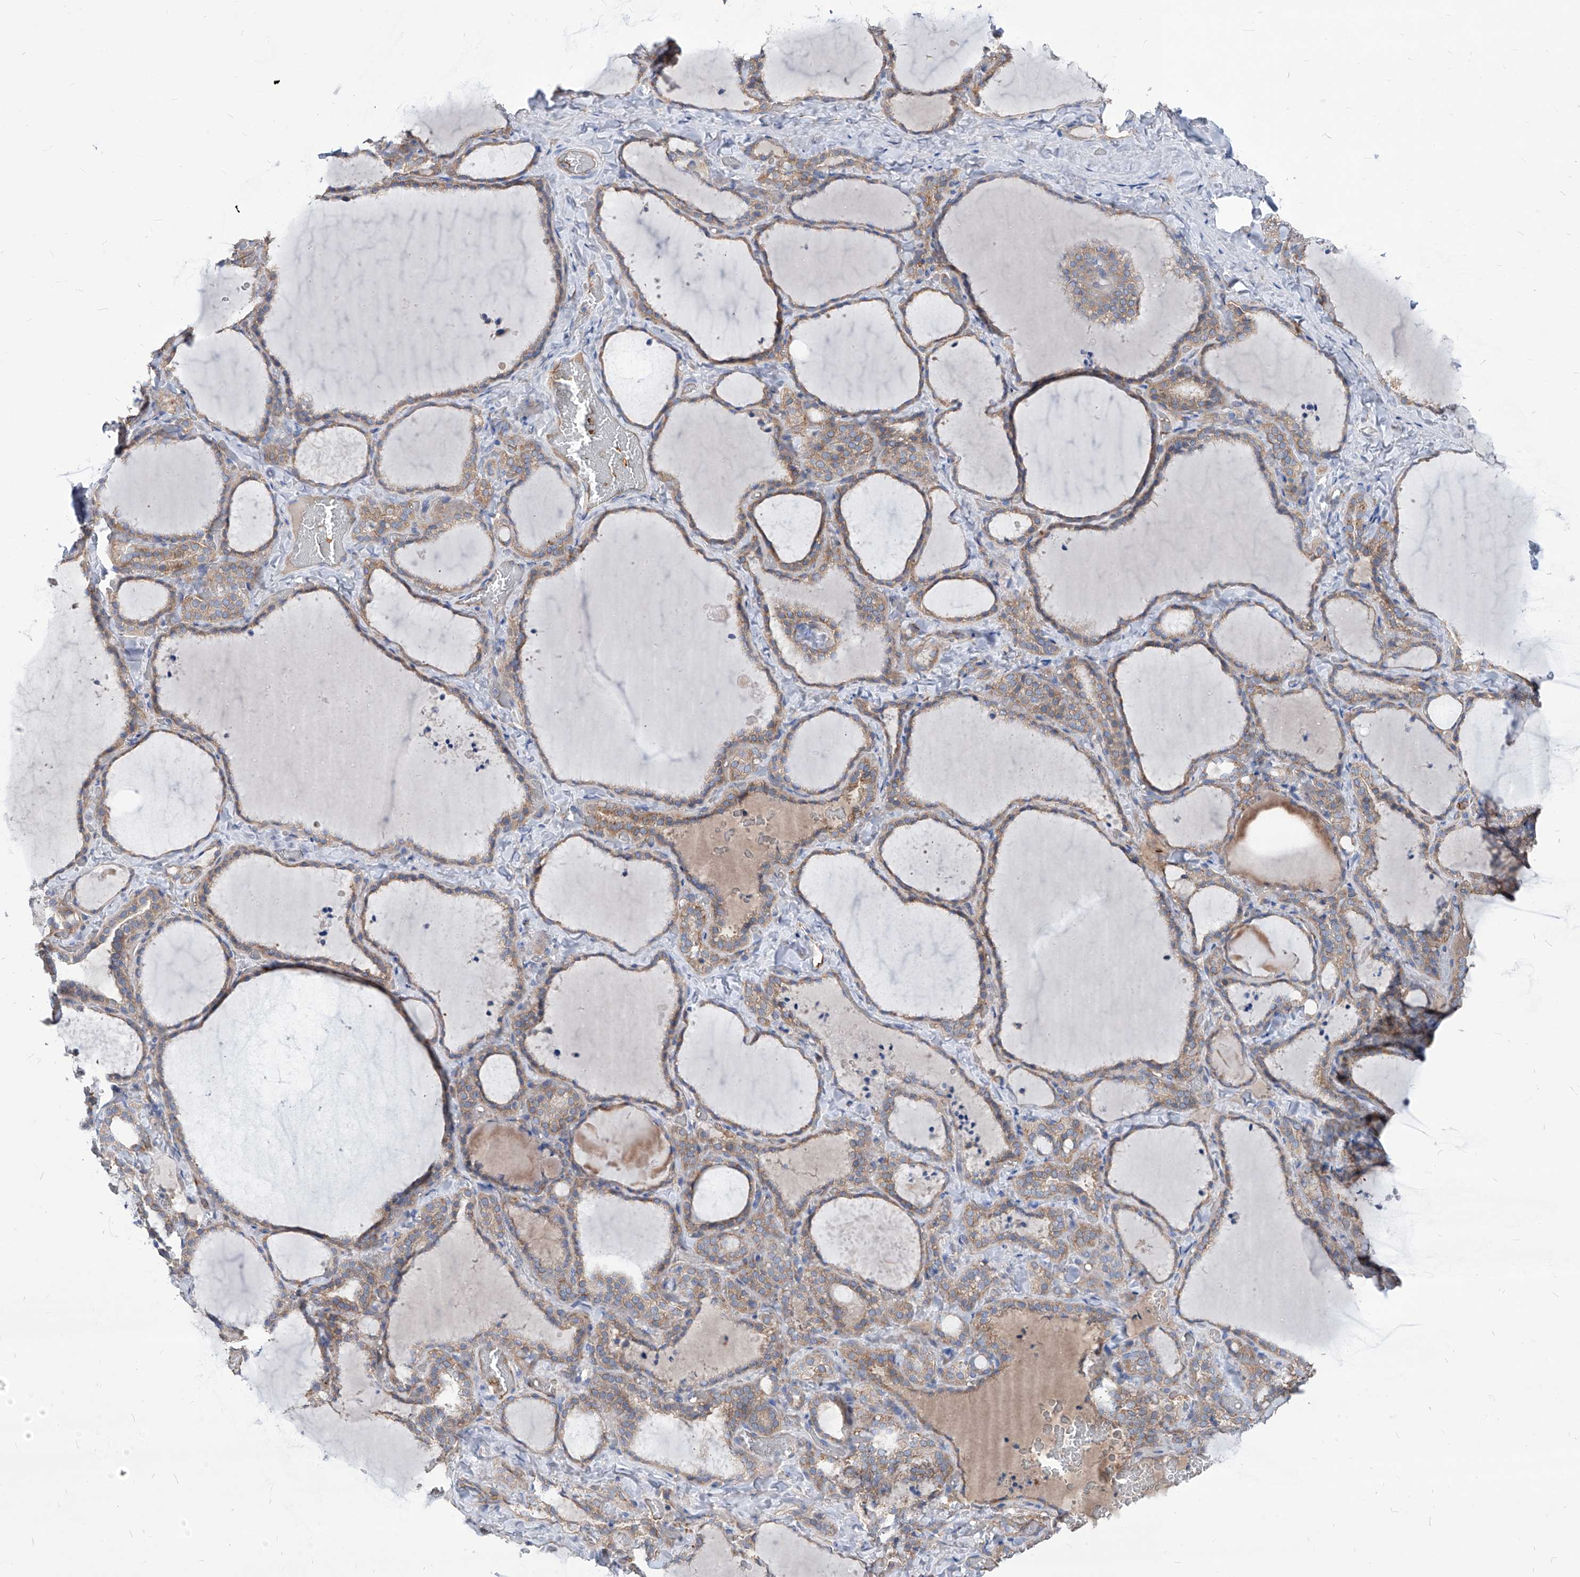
{"staining": {"intensity": "moderate", "quantity": ">75%", "location": "cytoplasmic/membranous"}, "tissue": "thyroid gland", "cell_type": "Glandular cells", "image_type": "normal", "snomed": [{"axis": "morphology", "description": "Normal tissue, NOS"}, {"axis": "topography", "description": "Thyroid gland"}], "caption": "Brown immunohistochemical staining in benign thyroid gland demonstrates moderate cytoplasmic/membranous expression in about >75% of glandular cells. The protein is stained brown, and the nuclei are stained in blue (DAB IHC with brightfield microscopy, high magnification).", "gene": "AKAP10", "patient": {"sex": "female", "age": 22}}